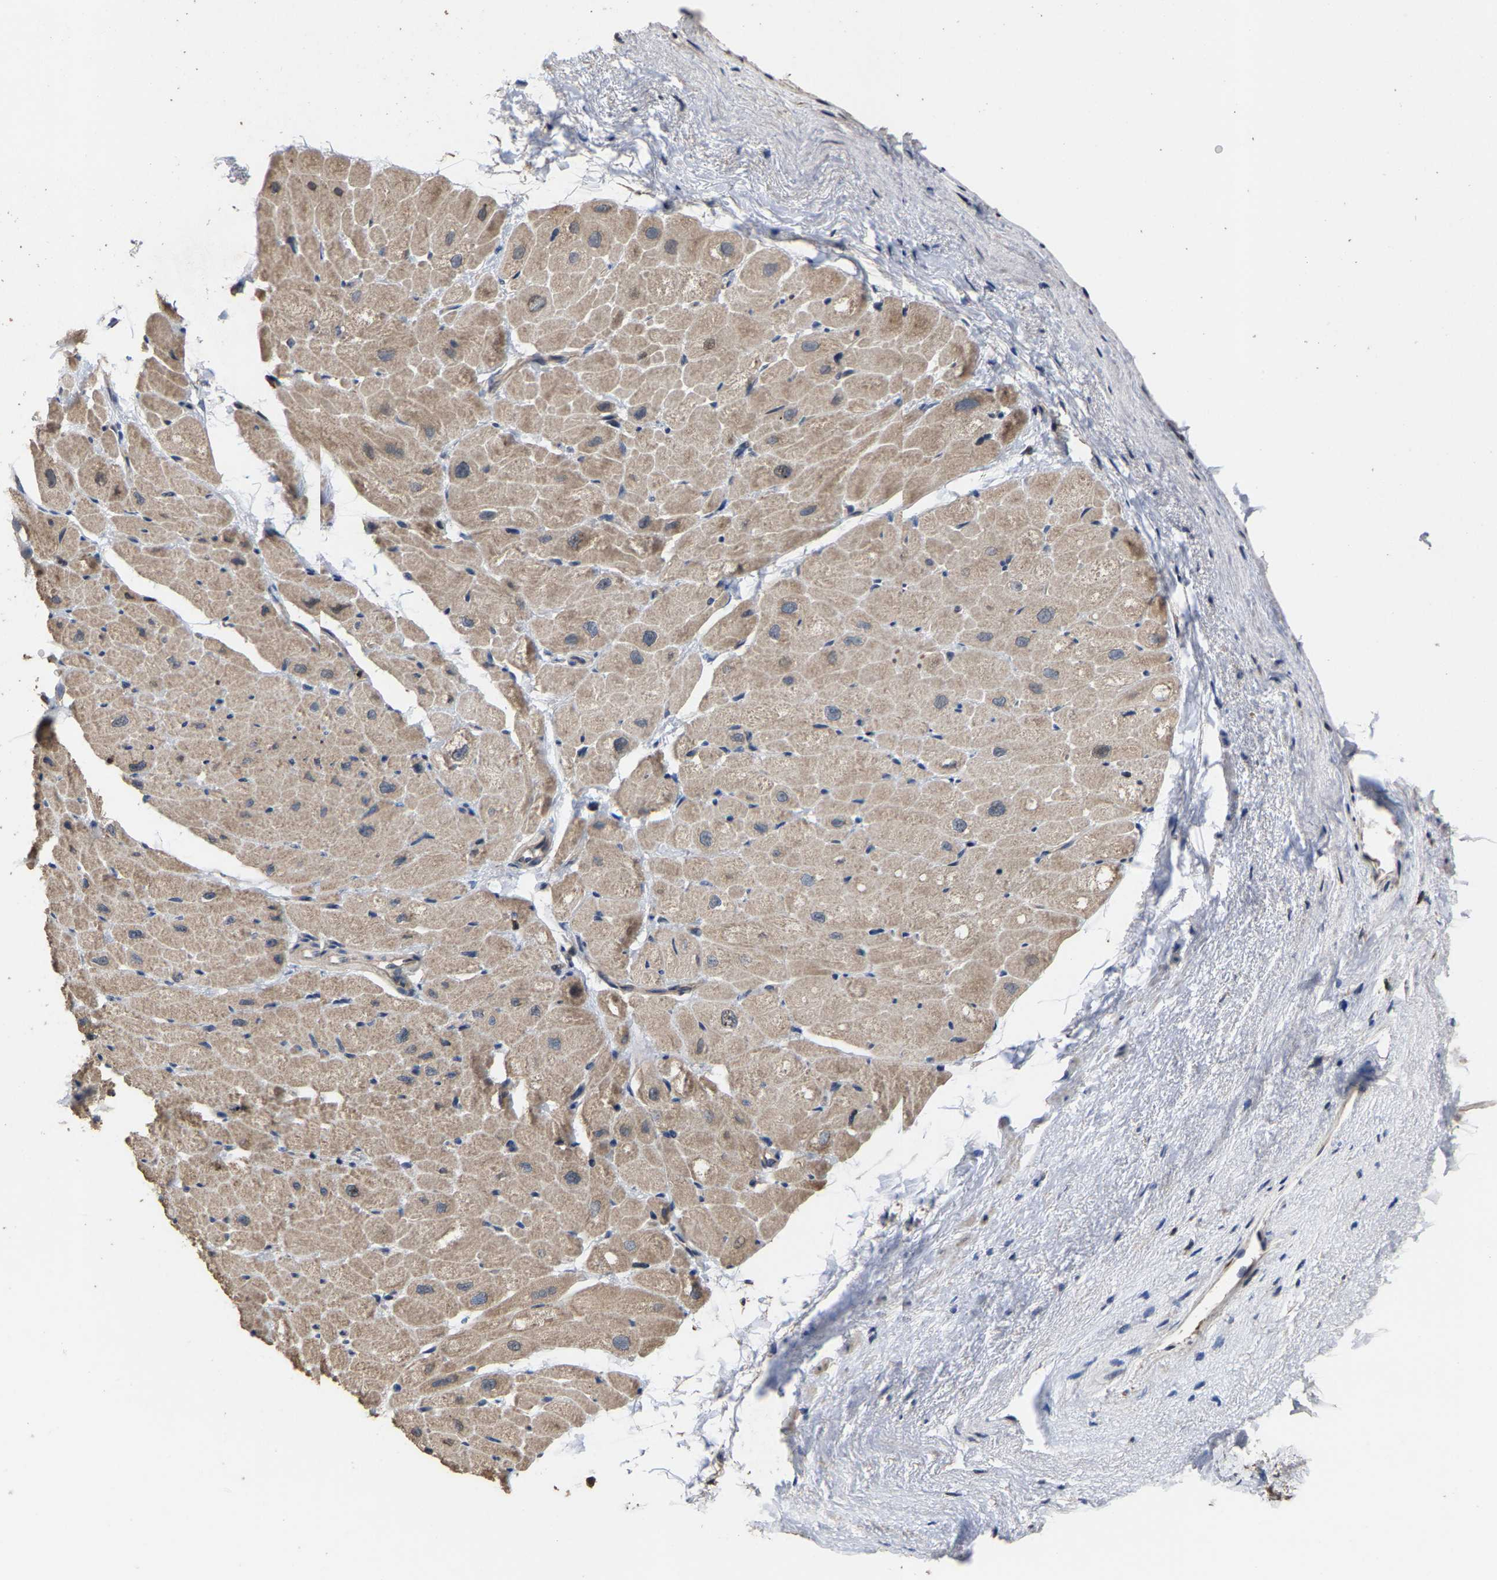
{"staining": {"intensity": "weak", "quantity": "25%-75%", "location": "cytoplasmic/membranous"}, "tissue": "heart muscle", "cell_type": "Cardiomyocytes", "image_type": "normal", "snomed": [{"axis": "morphology", "description": "Normal tissue, NOS"}, {"axis": "topography", "description": "Heart"}], "caption": "Immunohistochemistry photomicrograph of unremarkable human heart muscle stained for a protein (brown), which shows low levels of weak cytoplasmic/membranous expression in approximately 25%-75% of cardiomyocytes.", "gene": "TDRKH", "patient": {"sex": "male", "age": 49}}